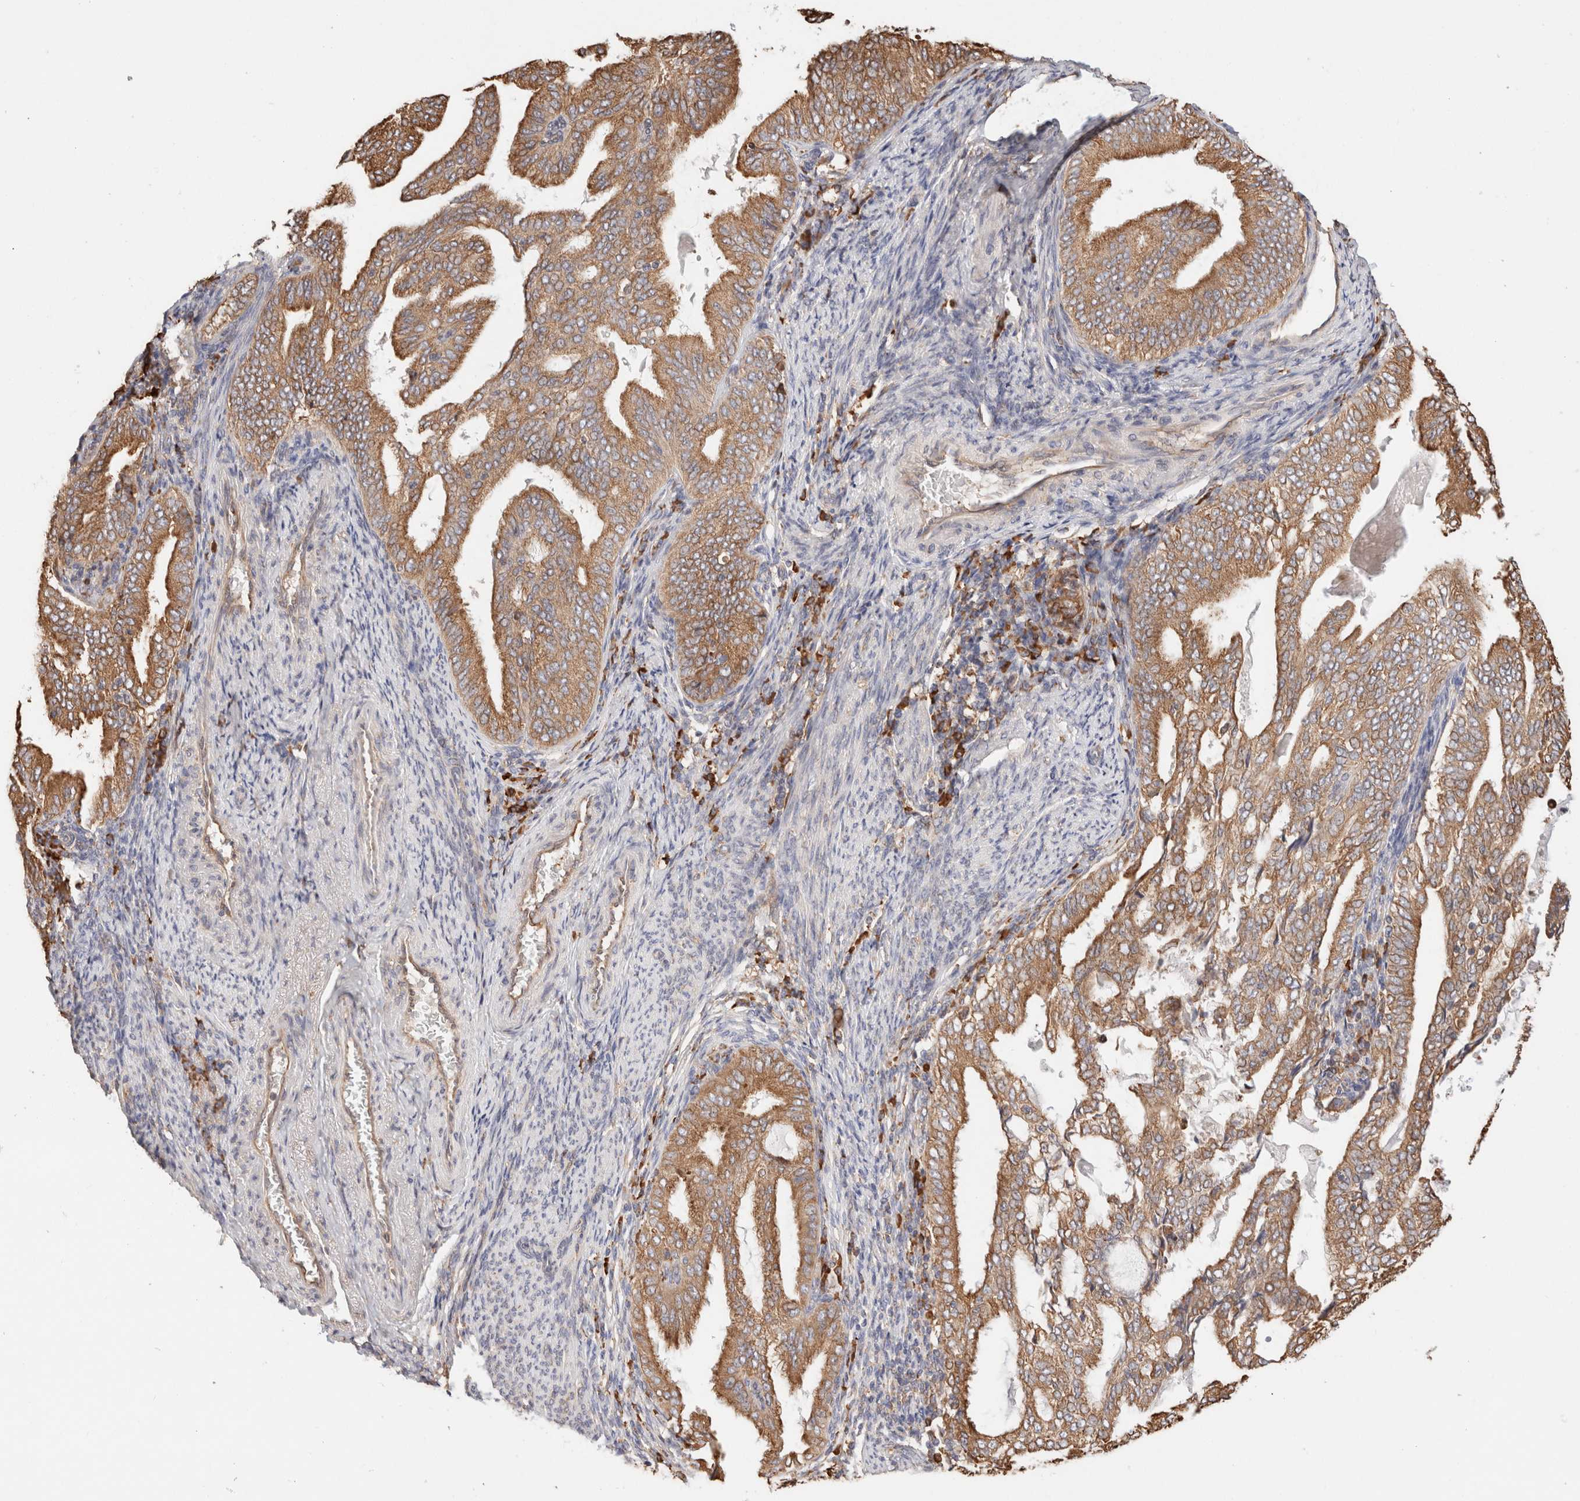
{"staining": {"intensity": "moderate", "quantity": ">75%", "location": "cytoplasmic/membranous"}, "tissue": "endometrial cancer", "cell_type": "Tumor cells", "image_type": "cancer", "snomed": [{"axis": "morphology", "description": "Adenocarcinoma, NOS"}, {"axis": "topography", "description": "Endometrium"}], "caption": "Approximately >75% of tumor cells in endometrial cancer display moderate cytoplasmic/membranous protein positivity as visualized by brown immunohistochemical staining.", "gene": "FER", "patient": {"sex": "female", "age": 58}}